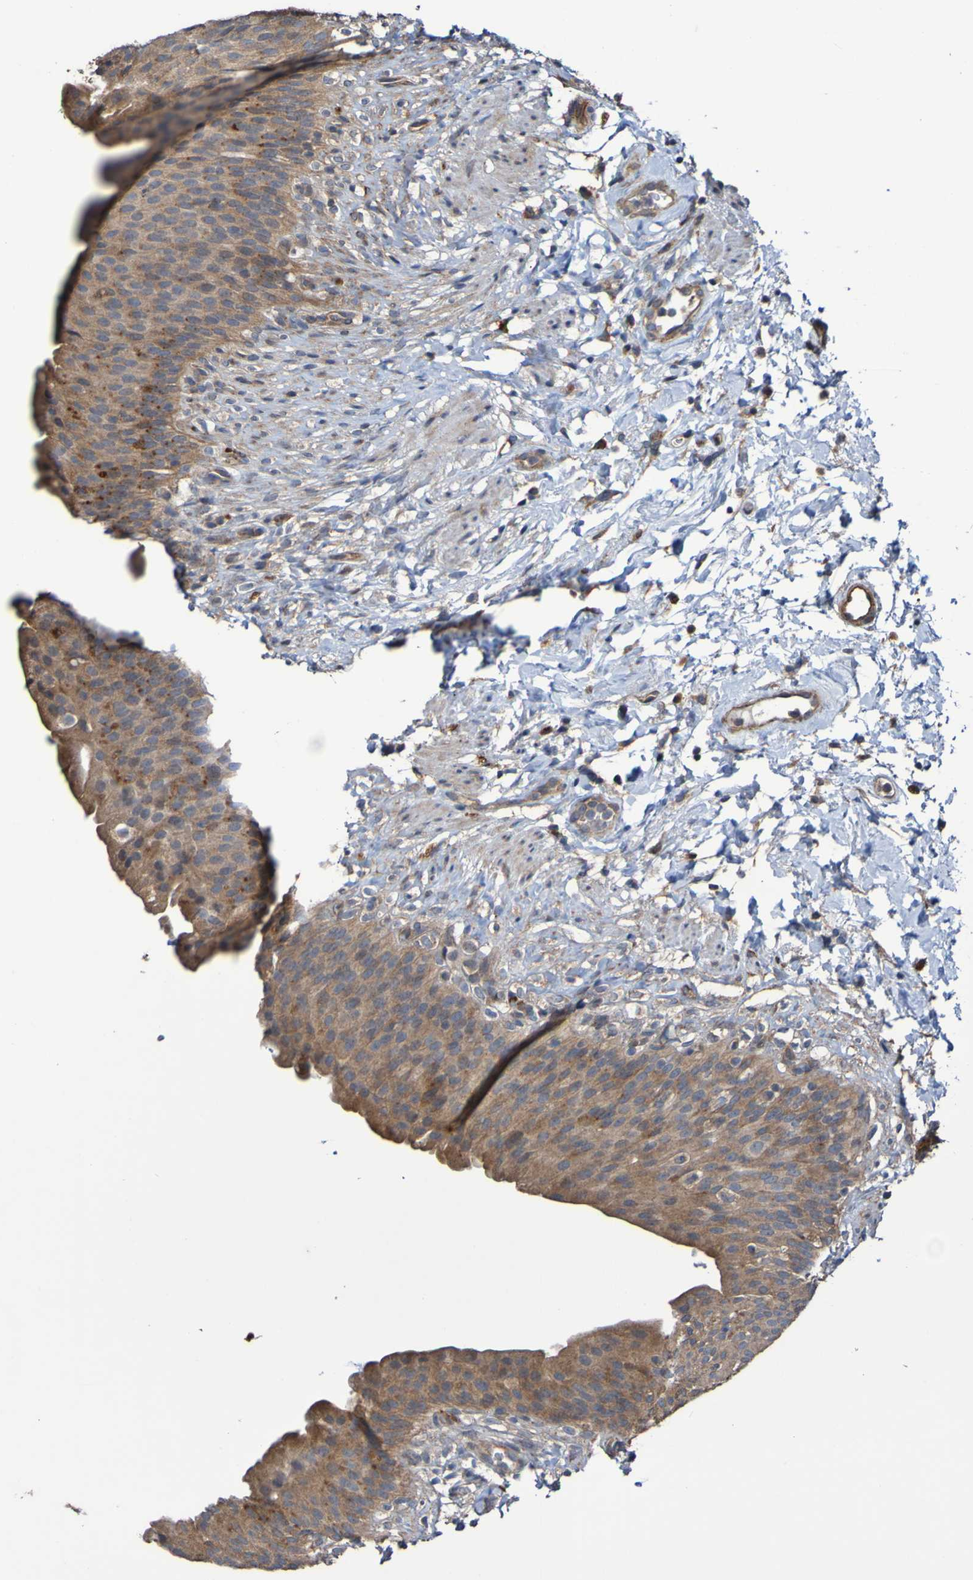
{"staining": {"intensity": "moderate", "quantity": ">75%", "location": "cytoplasmic/membranous"}, "tissue": "urinary bladder", "cell_type": "Urothelial cells", "image_type": "normal", "snomed": [{"axis": "morphology", "description": "Normal tissue, NOS"}, {"axis": "topography", "description": "Urinary bladder"}], "caption": "Immunohistochemistry histopathology image of normal urinary bladder: urinary bladder stained using immunohistochemistry reveals medium levels of moderate protein expression localized specifically in the cytoplasmic/membranous of urothelial cells, appearing as a cytoplasmic/membranous brown color.", "gene": "UCN", "patient": {"sex": "female", "age": 79}}